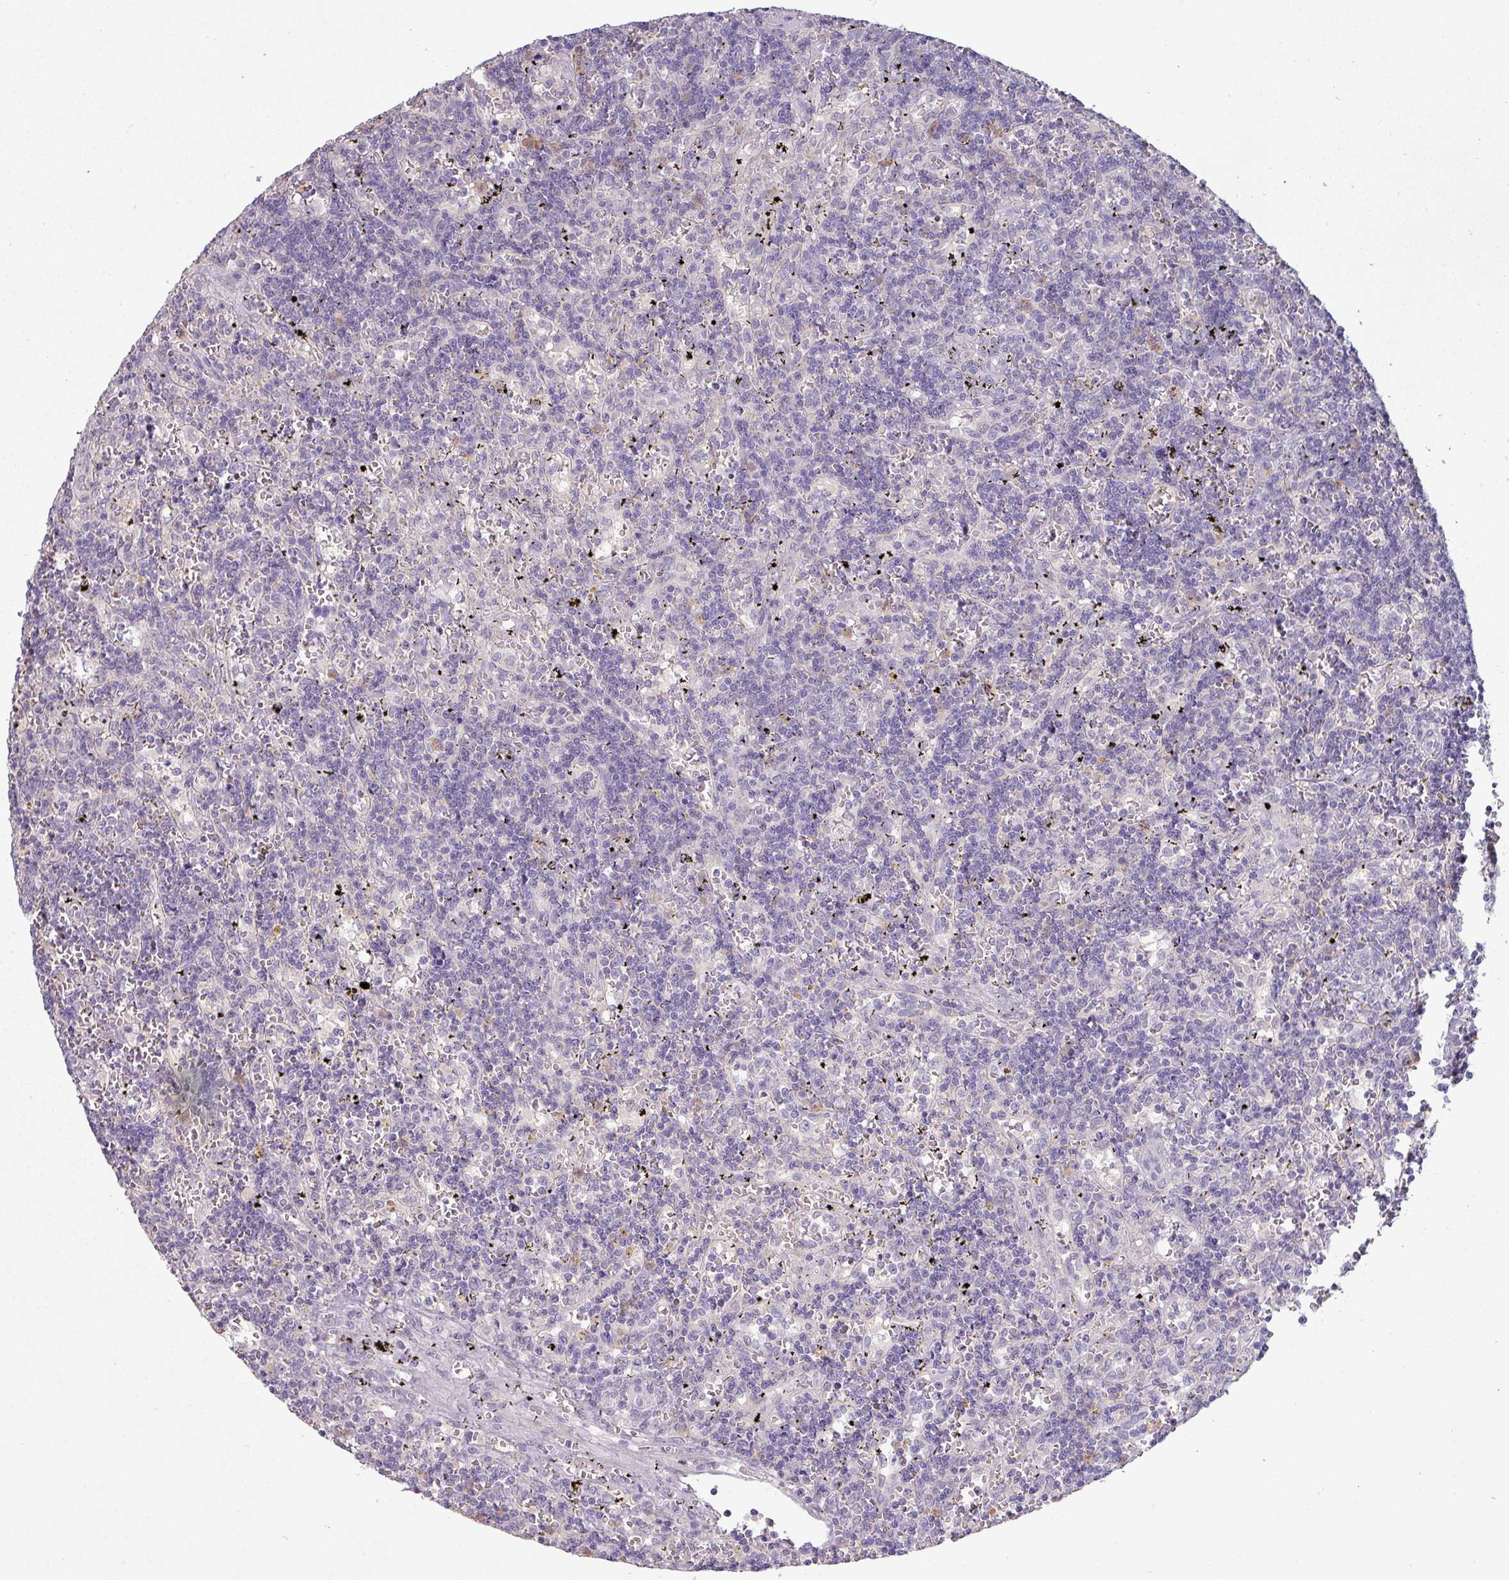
{"staining": {"intensity": "negative", "quantity": "none", "location": "none"}, "tissue": "lymphoma", "cell_type": "Tumor cells", "image_type": "cancer", "snomed": [{"axis": "morphology", "description": "Malignant lymphoma, non-Hodgkin's type, Low grade"}, {"axis": "topography", "description": "Spleen"}], "caption": "Immunohistochemical staining of human low-grade malignant lymphoma, non-Hodgkin's type demonstrates no significant staining in tumor cells.", "gene": "MAGEC3", "patient": {"sex": "male", "age": 60}}